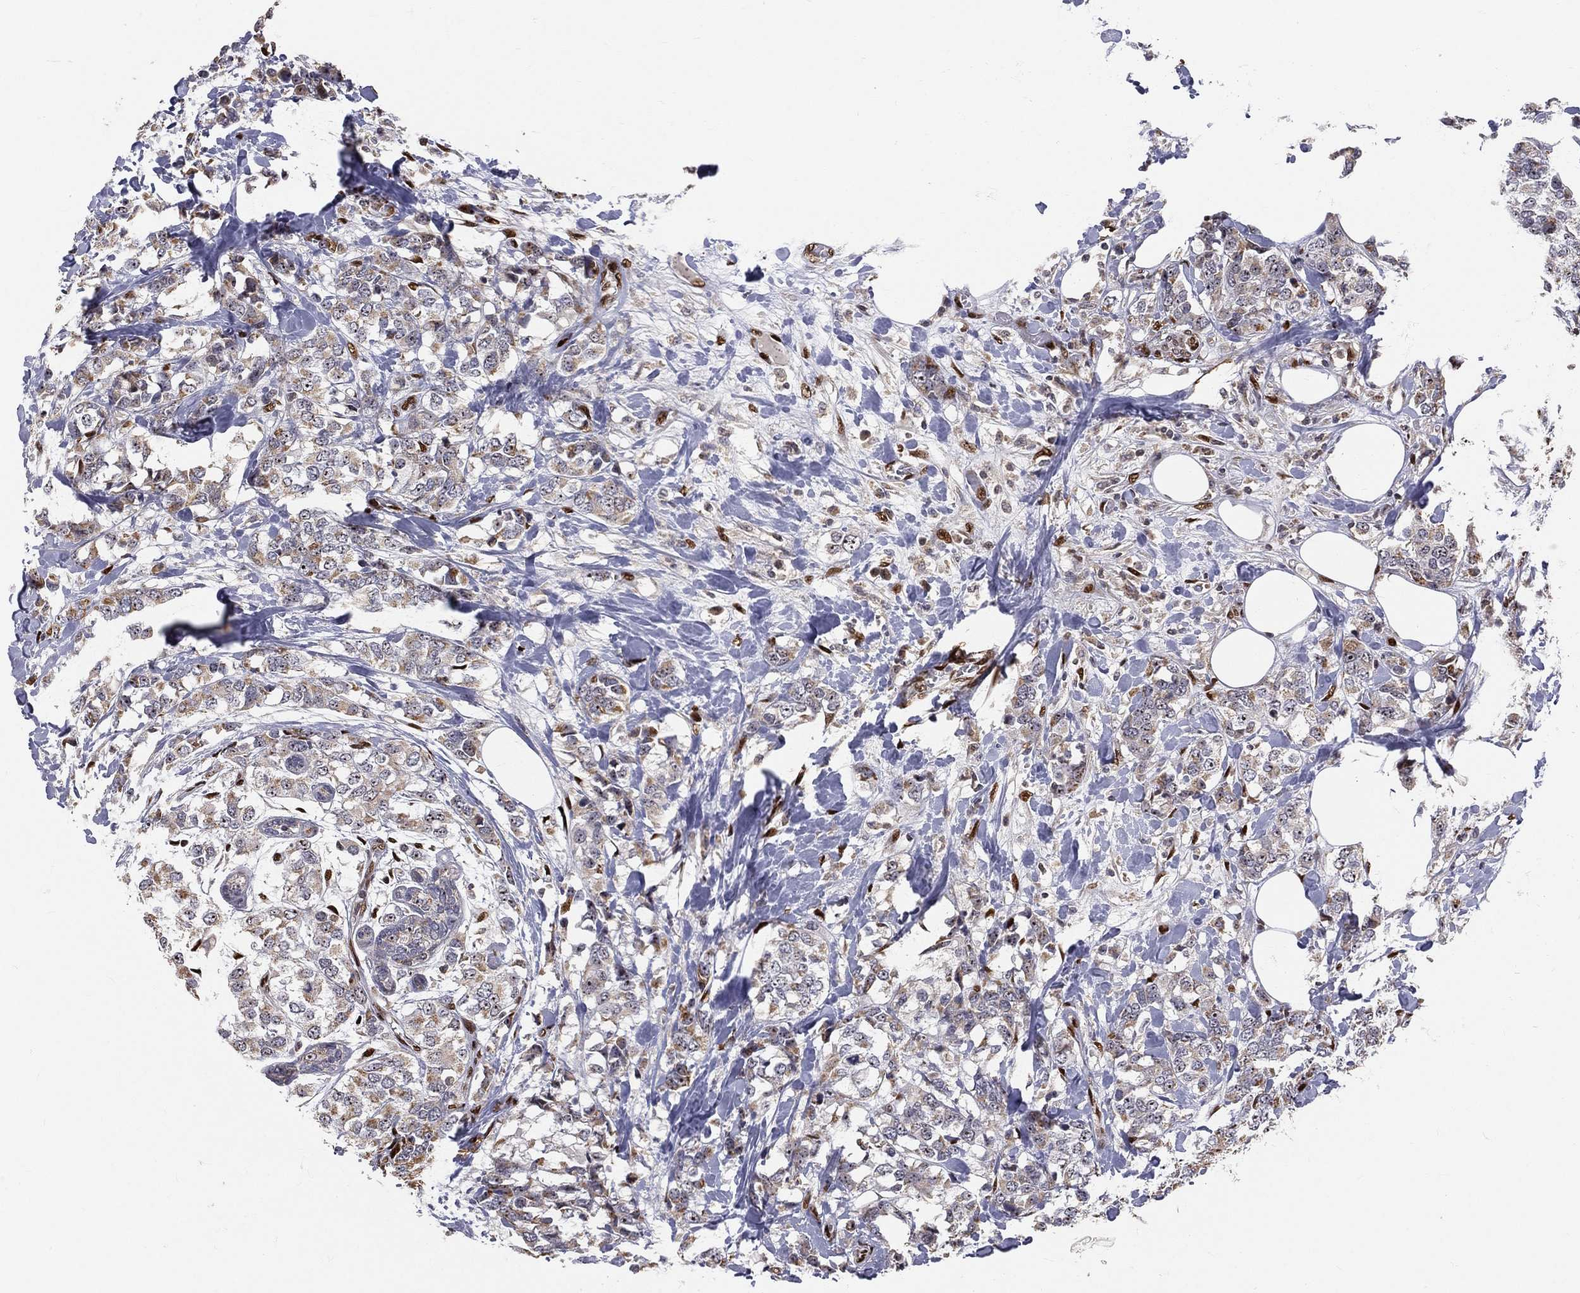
{"staining": {"intensity": "moderate", "quantity": "<25%", "location": "cytoplasmic/membranous"}, "tissue": "breast cancer", "cell_type": "Tumor cells", "image_type": "cancer", "snomed": [{"axis": "morphology", "description": "Lobular carcinoma"}, {"axis": "topography", "description": "Breast"}], "caption": "Immunohistochemical staining of breast cancer reveals moderate cytoplasmic/membranous protein positivity in about <25% of tumor cells.", "gene": "ZEB1", "patient": {"sex": "female", "age": 59}}